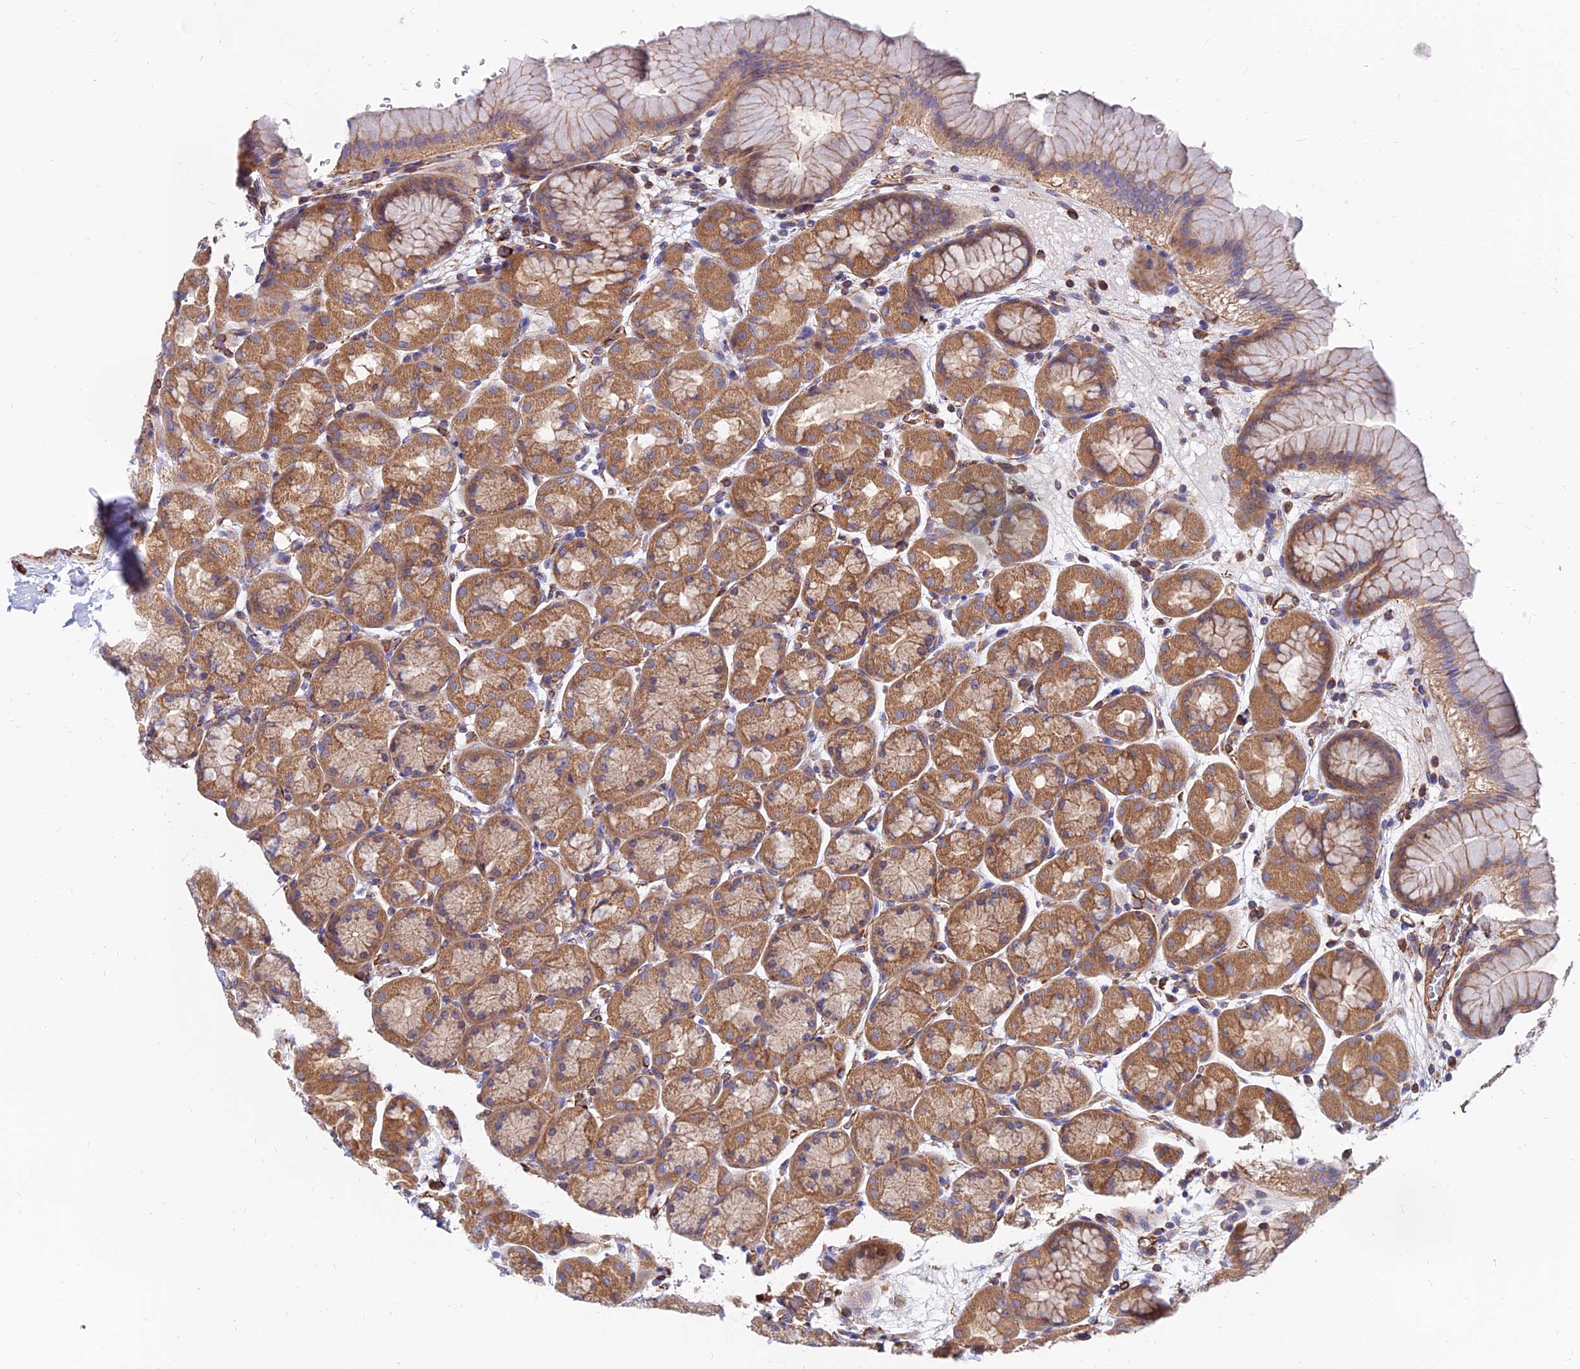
{"staining": {"intensity": "strong", "quantity": ">75%", "location": "cytoplasmic/membranous"}, "tissue": "stomach", "cell_type": "Glandular cells", "image_type": "normal", "snomed": [{"axis": "morphology", "description": "Normal tissue, NOS"}, {"axis": "topography", "description": "Stomach"}], "caption": "Stomach stained with DAB (3,3'-diaminobenzidine) IHC exhibits high levels of strong cytoplasmic/membranous positivity in approximately >75% of glandular cells. The staining was performed using DAB to visualize the protein expression in brown, while the nuclei were stained in blue with hematoxylin (Magnification: 20x).", "gene": "CDK18", "patient": {"sex": "male", "age": 42}}